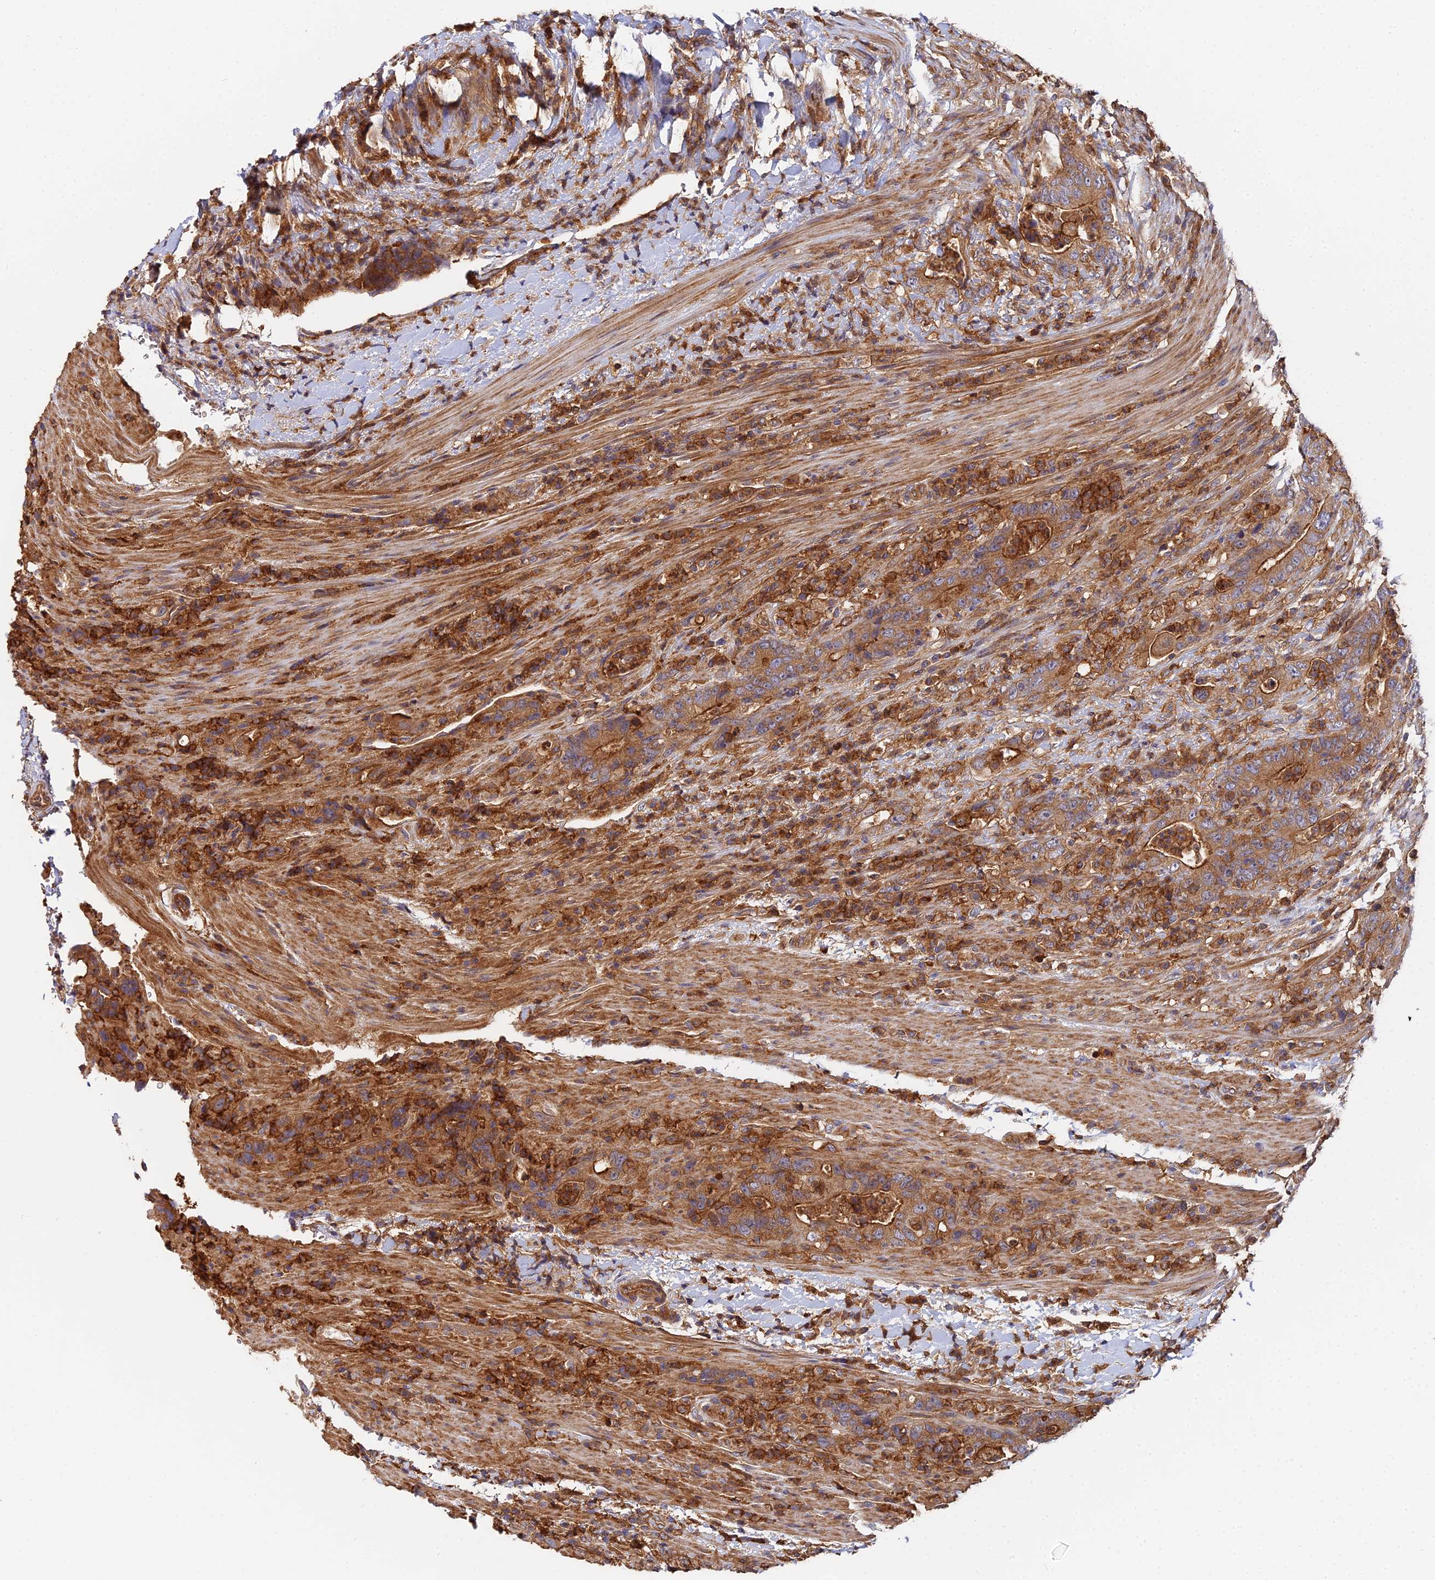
{"staining": {"intensity": "moderate", "quantity": ">75%", "location": "cytoplasmic/membranous"}, "tissue": "colorectal cancer", "cell_type": "Tumor cells", "image_type": "cancer", "snomed": [{"axis": "morphology", "description": "Adenocarcinoma, NOS"}, {"axis": "topography", "description": "Colon"}], "caption": "This photomicrograph shows IHC staining of human colorectal cancer, with medium moderate cytoplasmic/membranous staining in about >75% of tumor cells.", "gene": "GNG5B", "patient": {"sex": "female", "age": 75}}